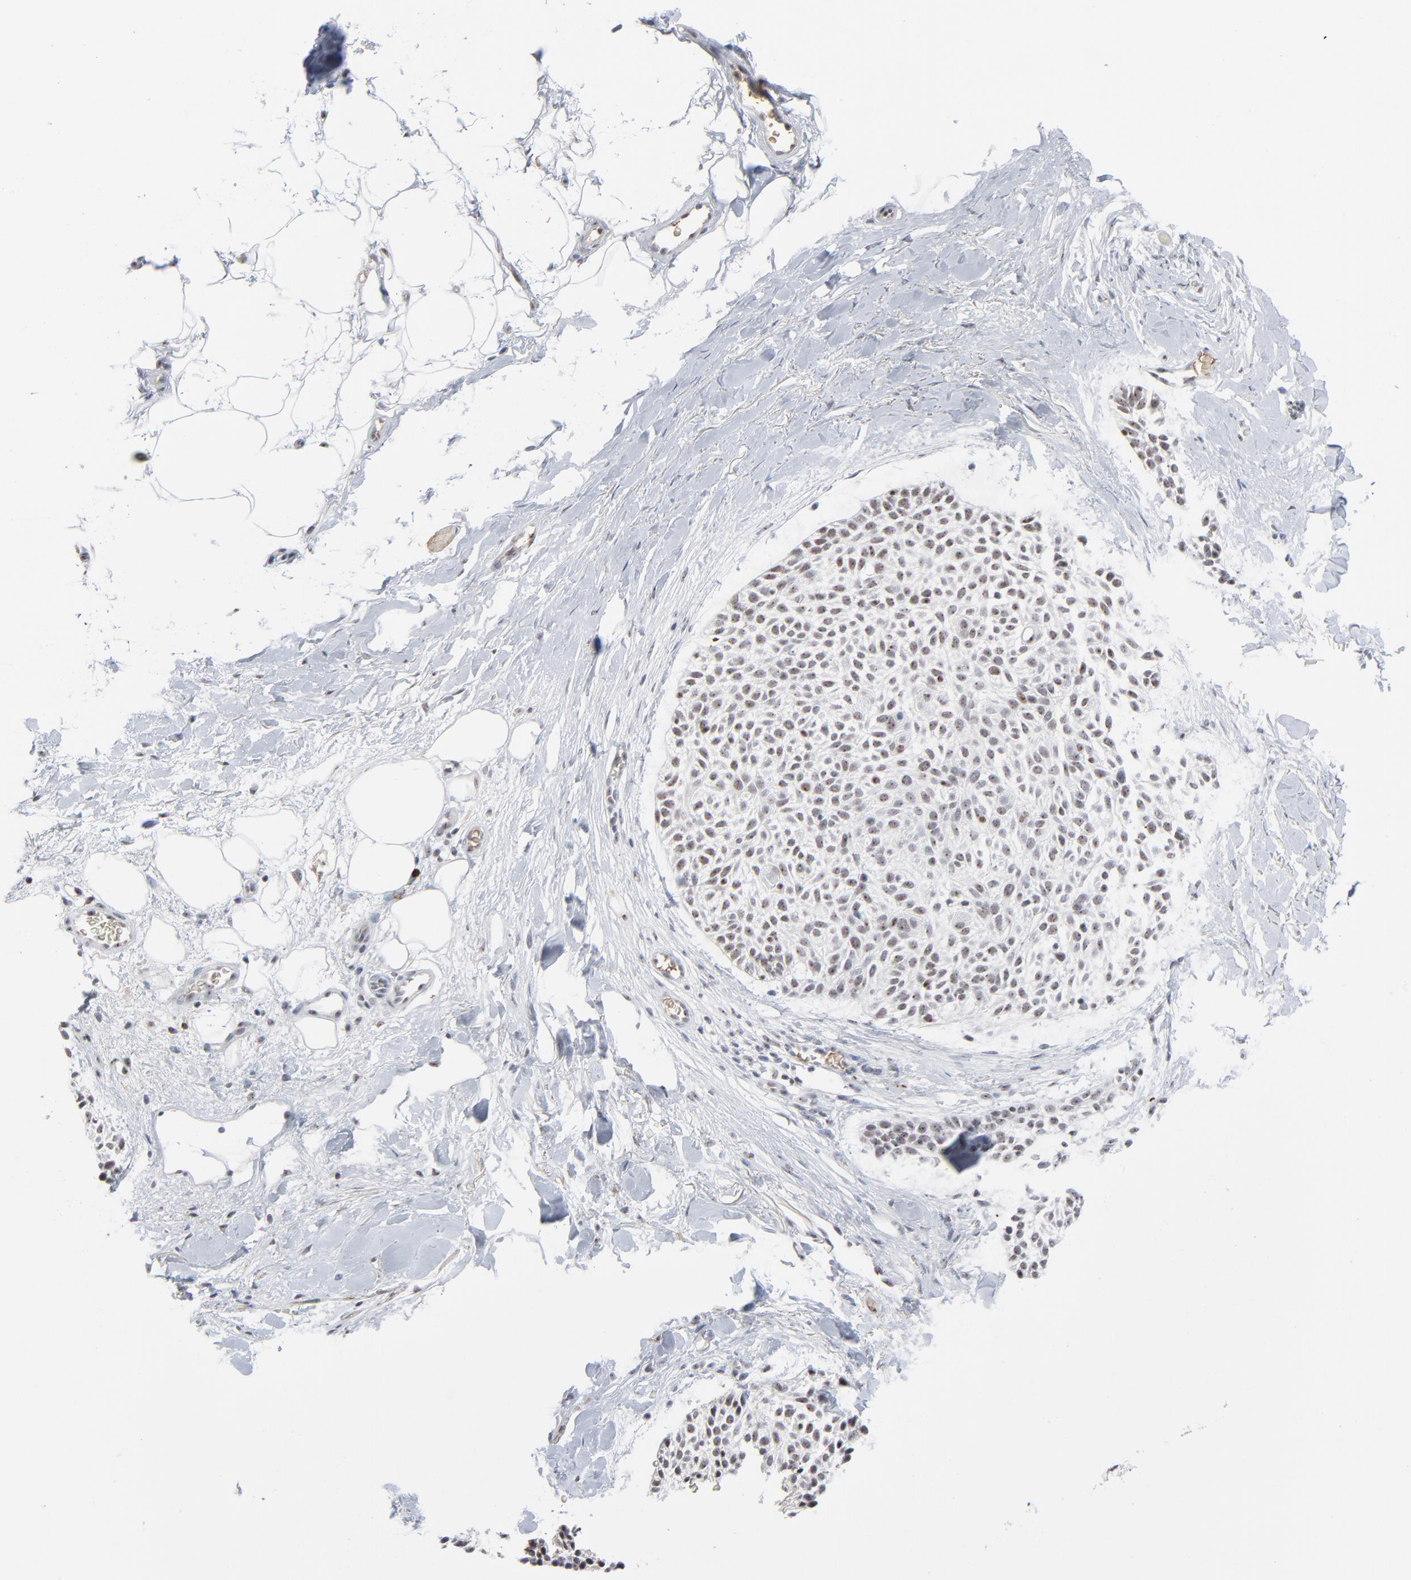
{"staining": {"intensity": "weak", "quantity": "<25%", "location": "nuclear"}, "tissue": "skin cancer", "cell_type": "Tumor cells", "image_type": "cancer", "snomed": [{"axis": "morphology", "description": "Normal tissue, NOS"}, {"axis": "morphology", "description": "Basal cell carcinoma"}, {"axis": "topography", "description": "Skin"}], "caption": "IHC micrograph of neoplastic tissue: skin basal cell carcinoma stained with DAB (3,3'-diaminobenzidine) displays no significant protein expression in tumor cells. The staining is performed using DAB brown chromogen with nuclei counter-stained in using hematoxylin.", "gene": "MPHOSPH6", "patient": {"sex": "female", "age": 70}}